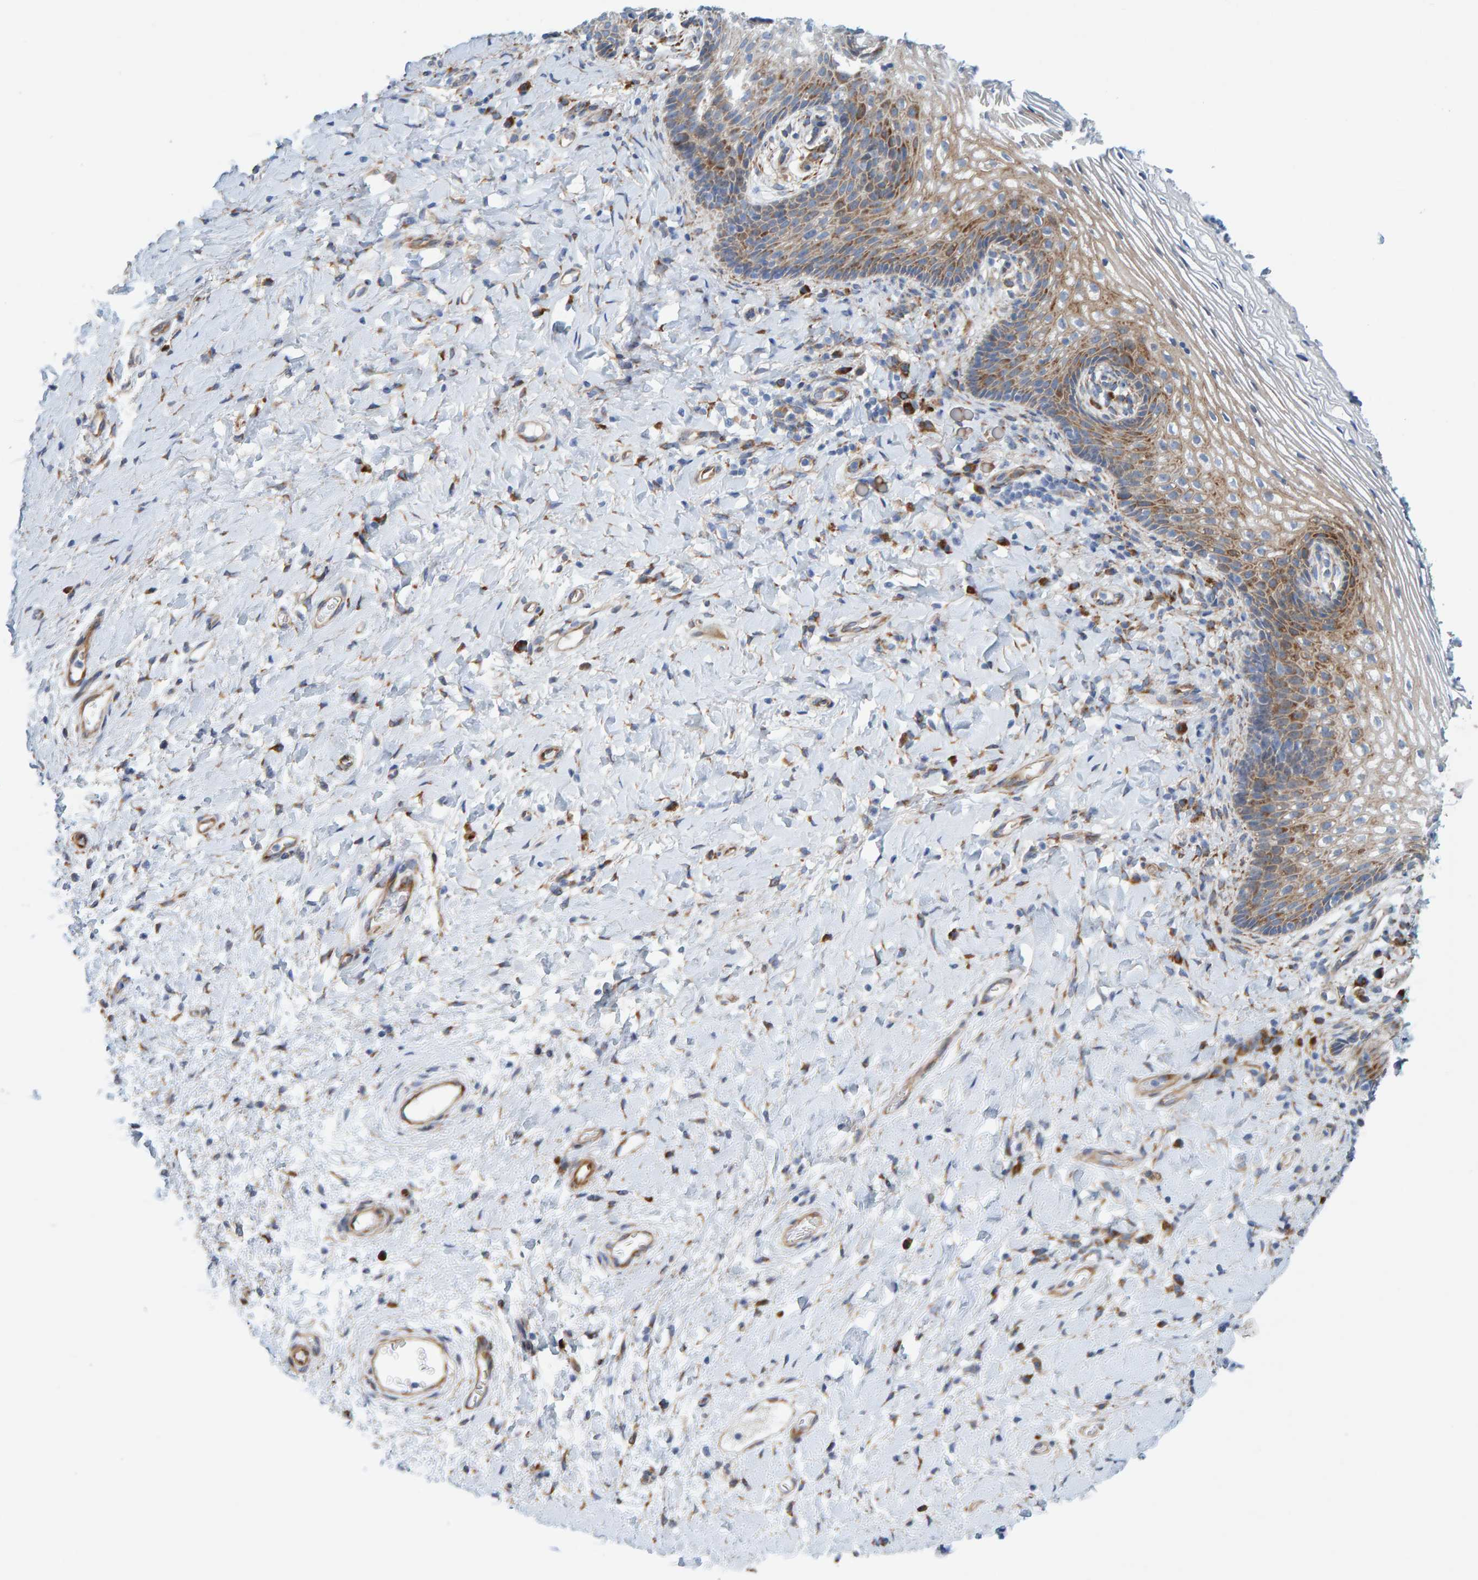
{"staining": {"intensity": "moderate", "quantity": "25%-75%", "location": "cytoplasmic/membranous"}, "tissue": "vagina", "cell_type": "Squamous epithelial cells", "image_type": "normal", "snomed": [{"axis": "morphology", "description": "Normal tissue, NOS"}, {"axis": "topography", "description": "Vagina"}], "caption": "An IHC micrograph of benign tissue is shown. Protein staining in brown highlights moderate cytoplasmic/membranous positivity in vagina within squamous epithelial cells. The protein is shown in brown color, while the nuclei are stained blue.", "gene": "MMP16", "patient": {"sex": "female", "age": 60}}